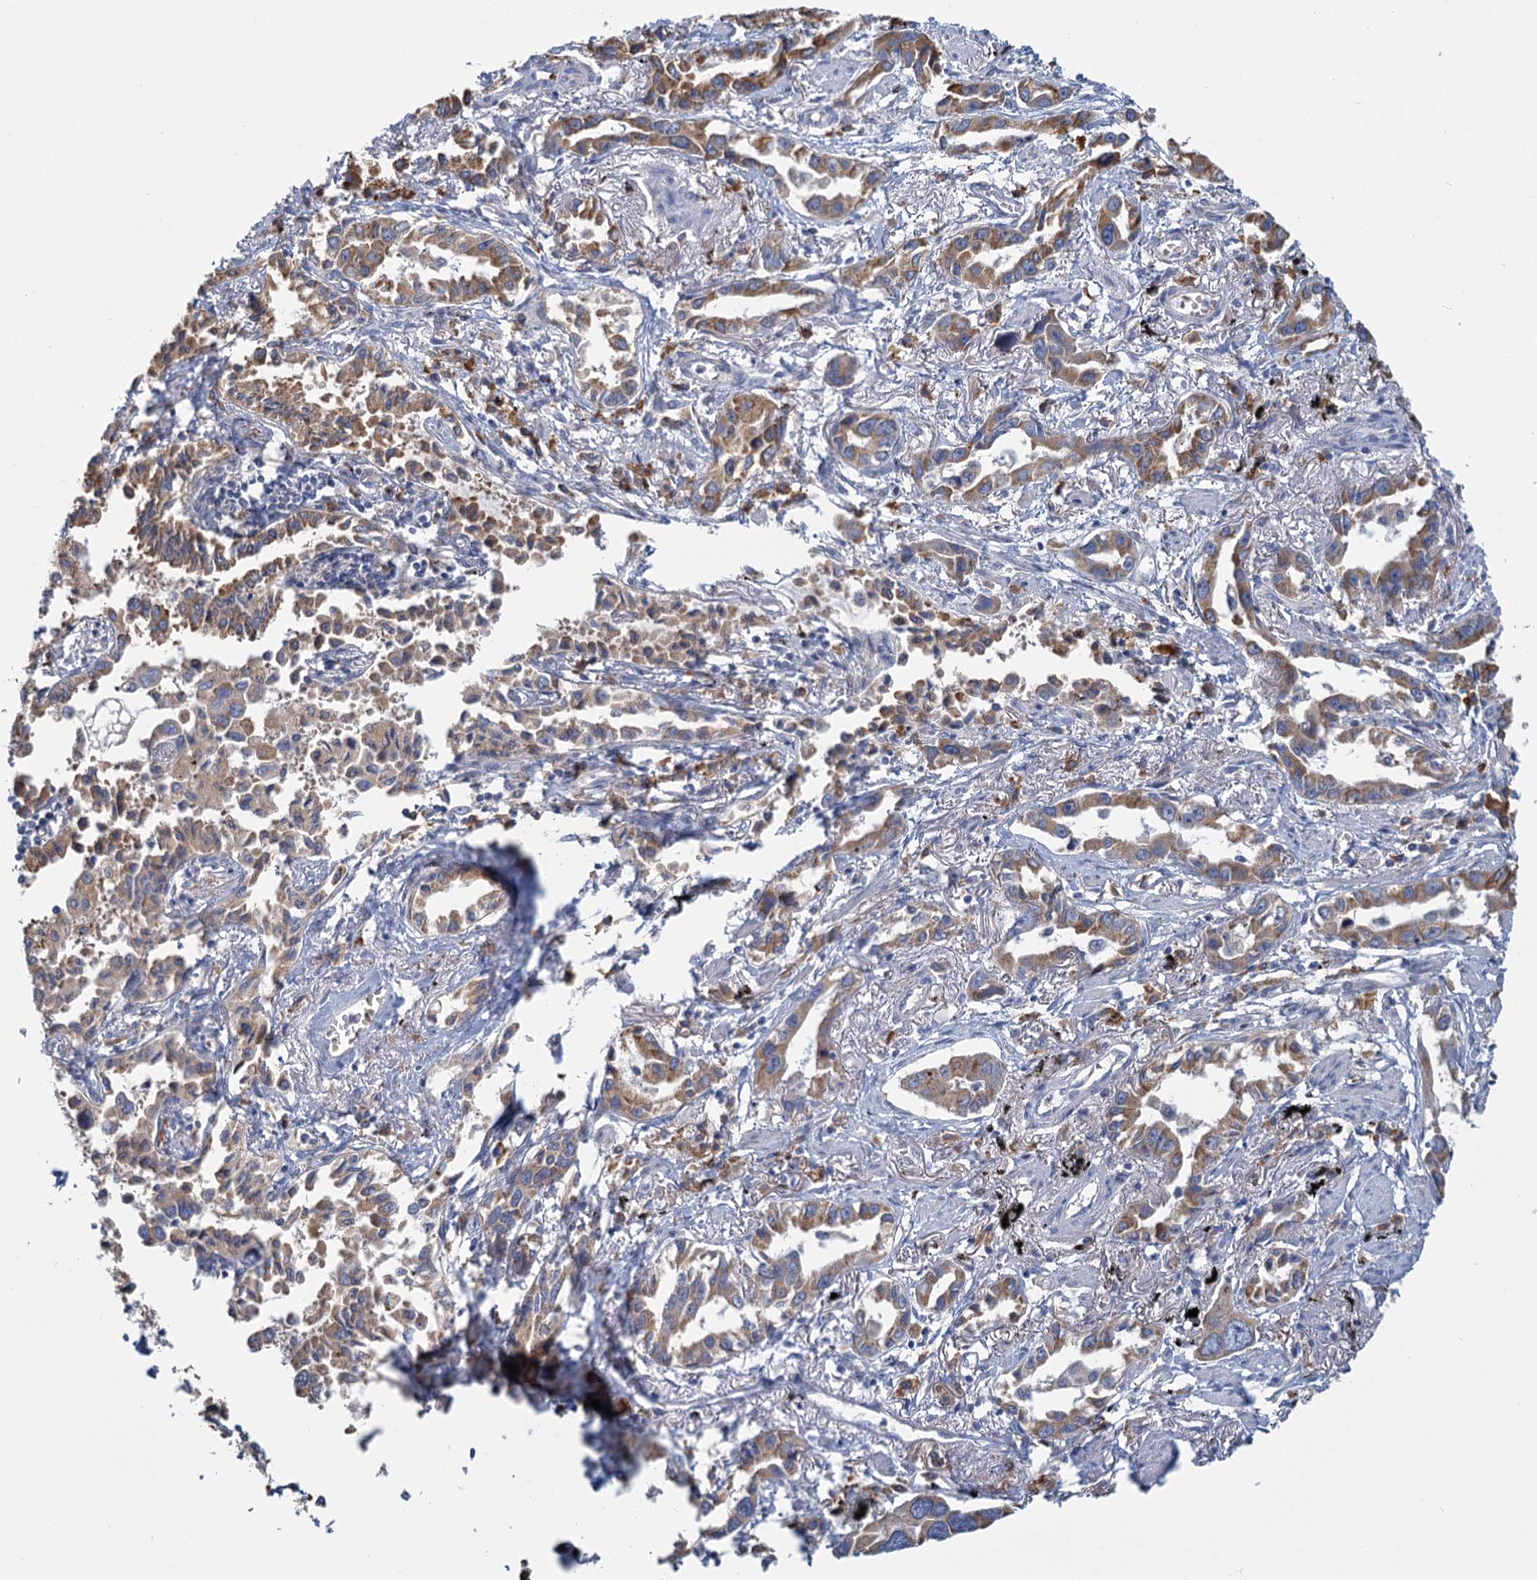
{"staining": {"intensity": "moderate", "quantity": ">75%", "location": "cytoplasmic/membranous"}, "tissue": "lung cancer", "cell_type": "Tumor cells", "image_type": "cancer", "snomed": [{"axis": "morphology", "description": "Adenocarcinoma, NOS"}, {"axis": "topography", "description": "Lung"}], "caption": "Immunohistochemical staining of lung cancer (adenocarcinoma) reveals medium levels of moderate cytoplasmic/membranous expression in about >75% of tumor cells.", "gene": "ANKRD16", "patient": {"sex": "male", "age": 67}}